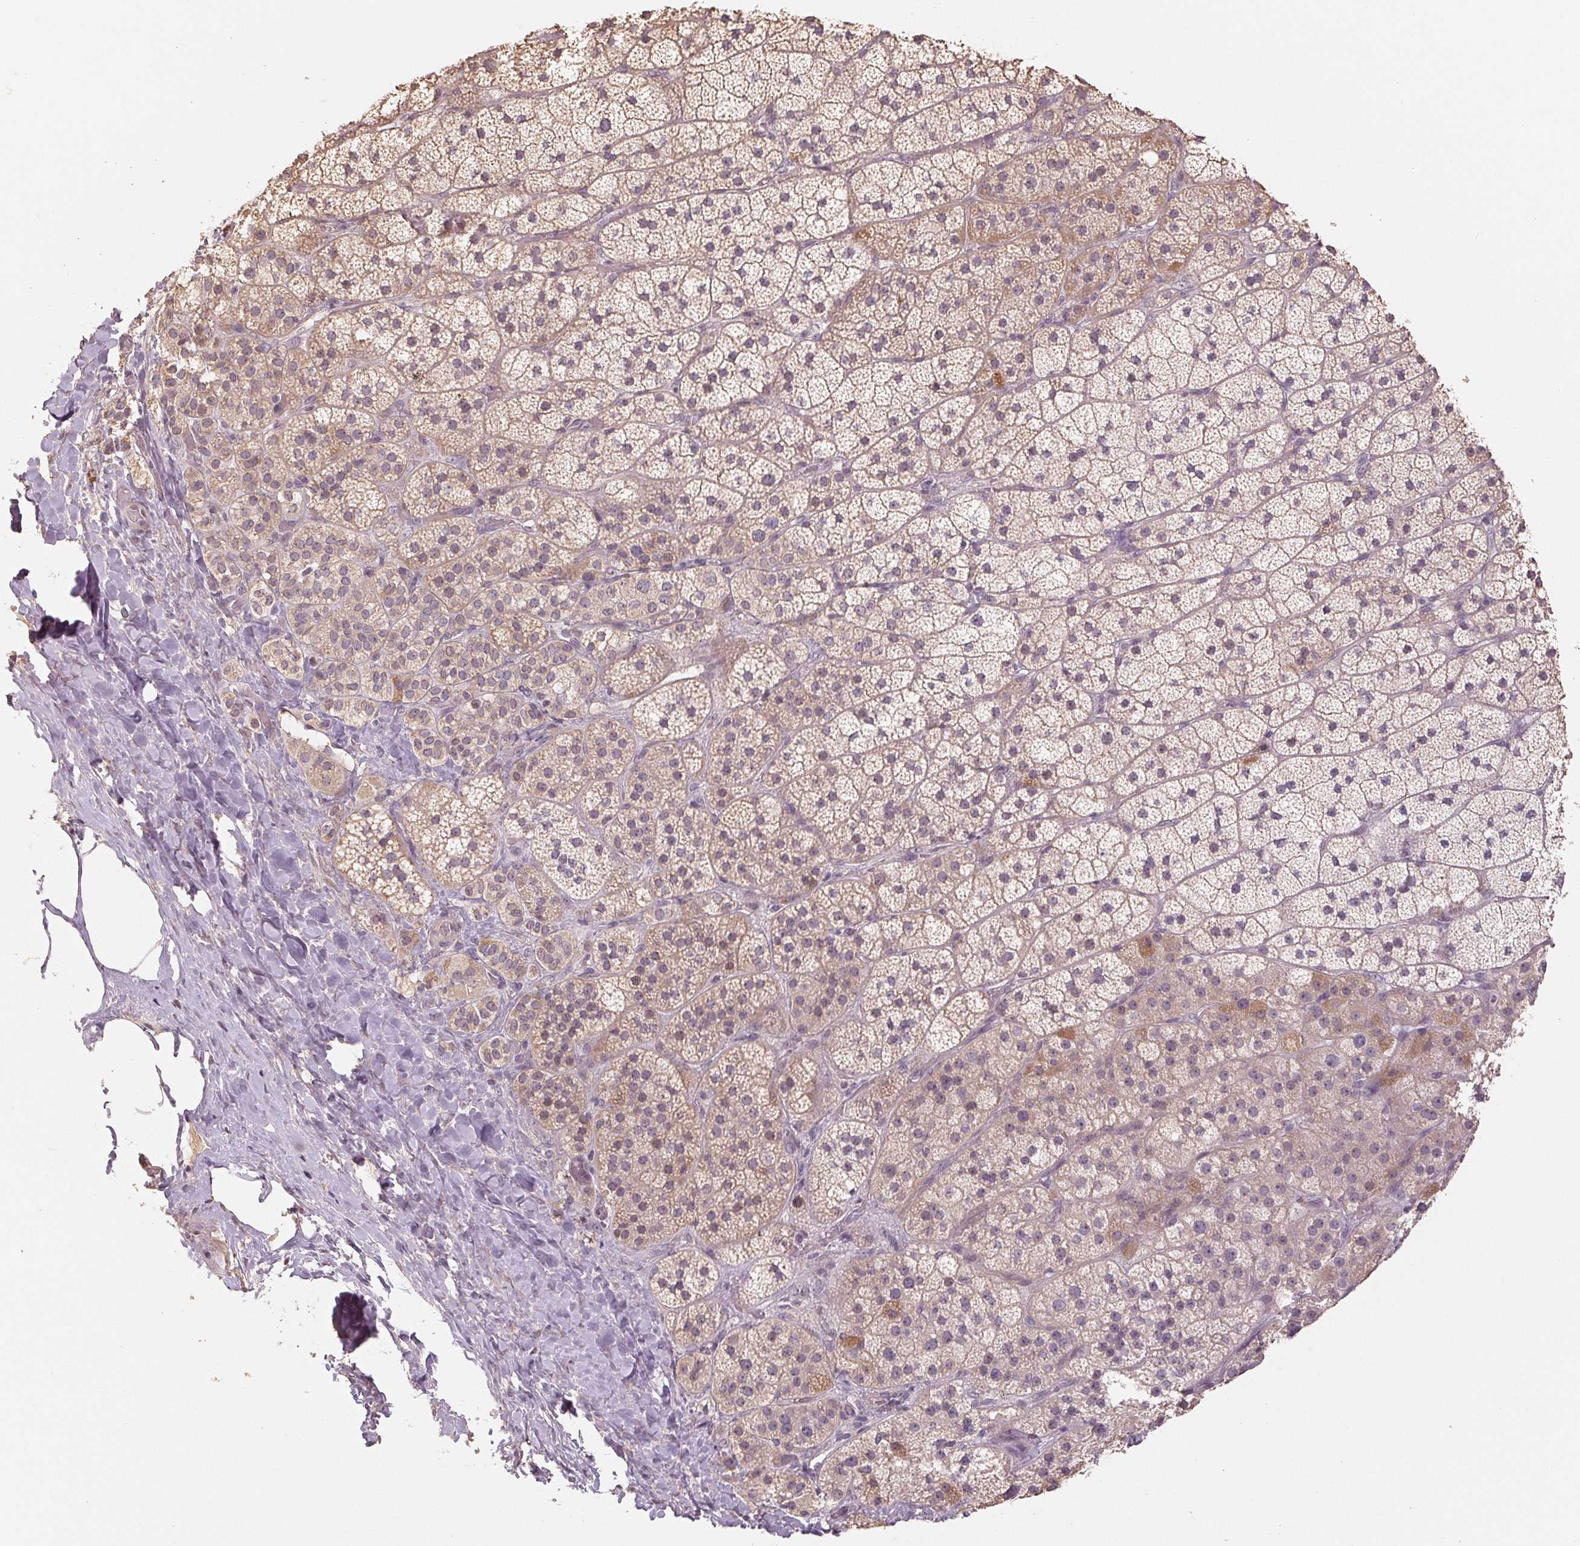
{"staining": {"intensity": "weak", "quantity": ">75%", "location": "cytoplasmic/membranous"}, "tissue": "adrenal gland", "cell_type": "Glandular cells", "image_type": "normal", "snomed": [{"axis": "morphology", "description": "Normal tissue, NOS"}, {"axis": "topography", "description": "Adrenal gland"}], "caption": "DAB (3,3'-diaminobenzidine) immunohistochemical staining of benign human adrenal gland displays weak cytoplasmic/membranous protein expression in approximately >75% of glandular cells.", "gene": "COX14", "patient": {"sex": "male", "age": 57}}